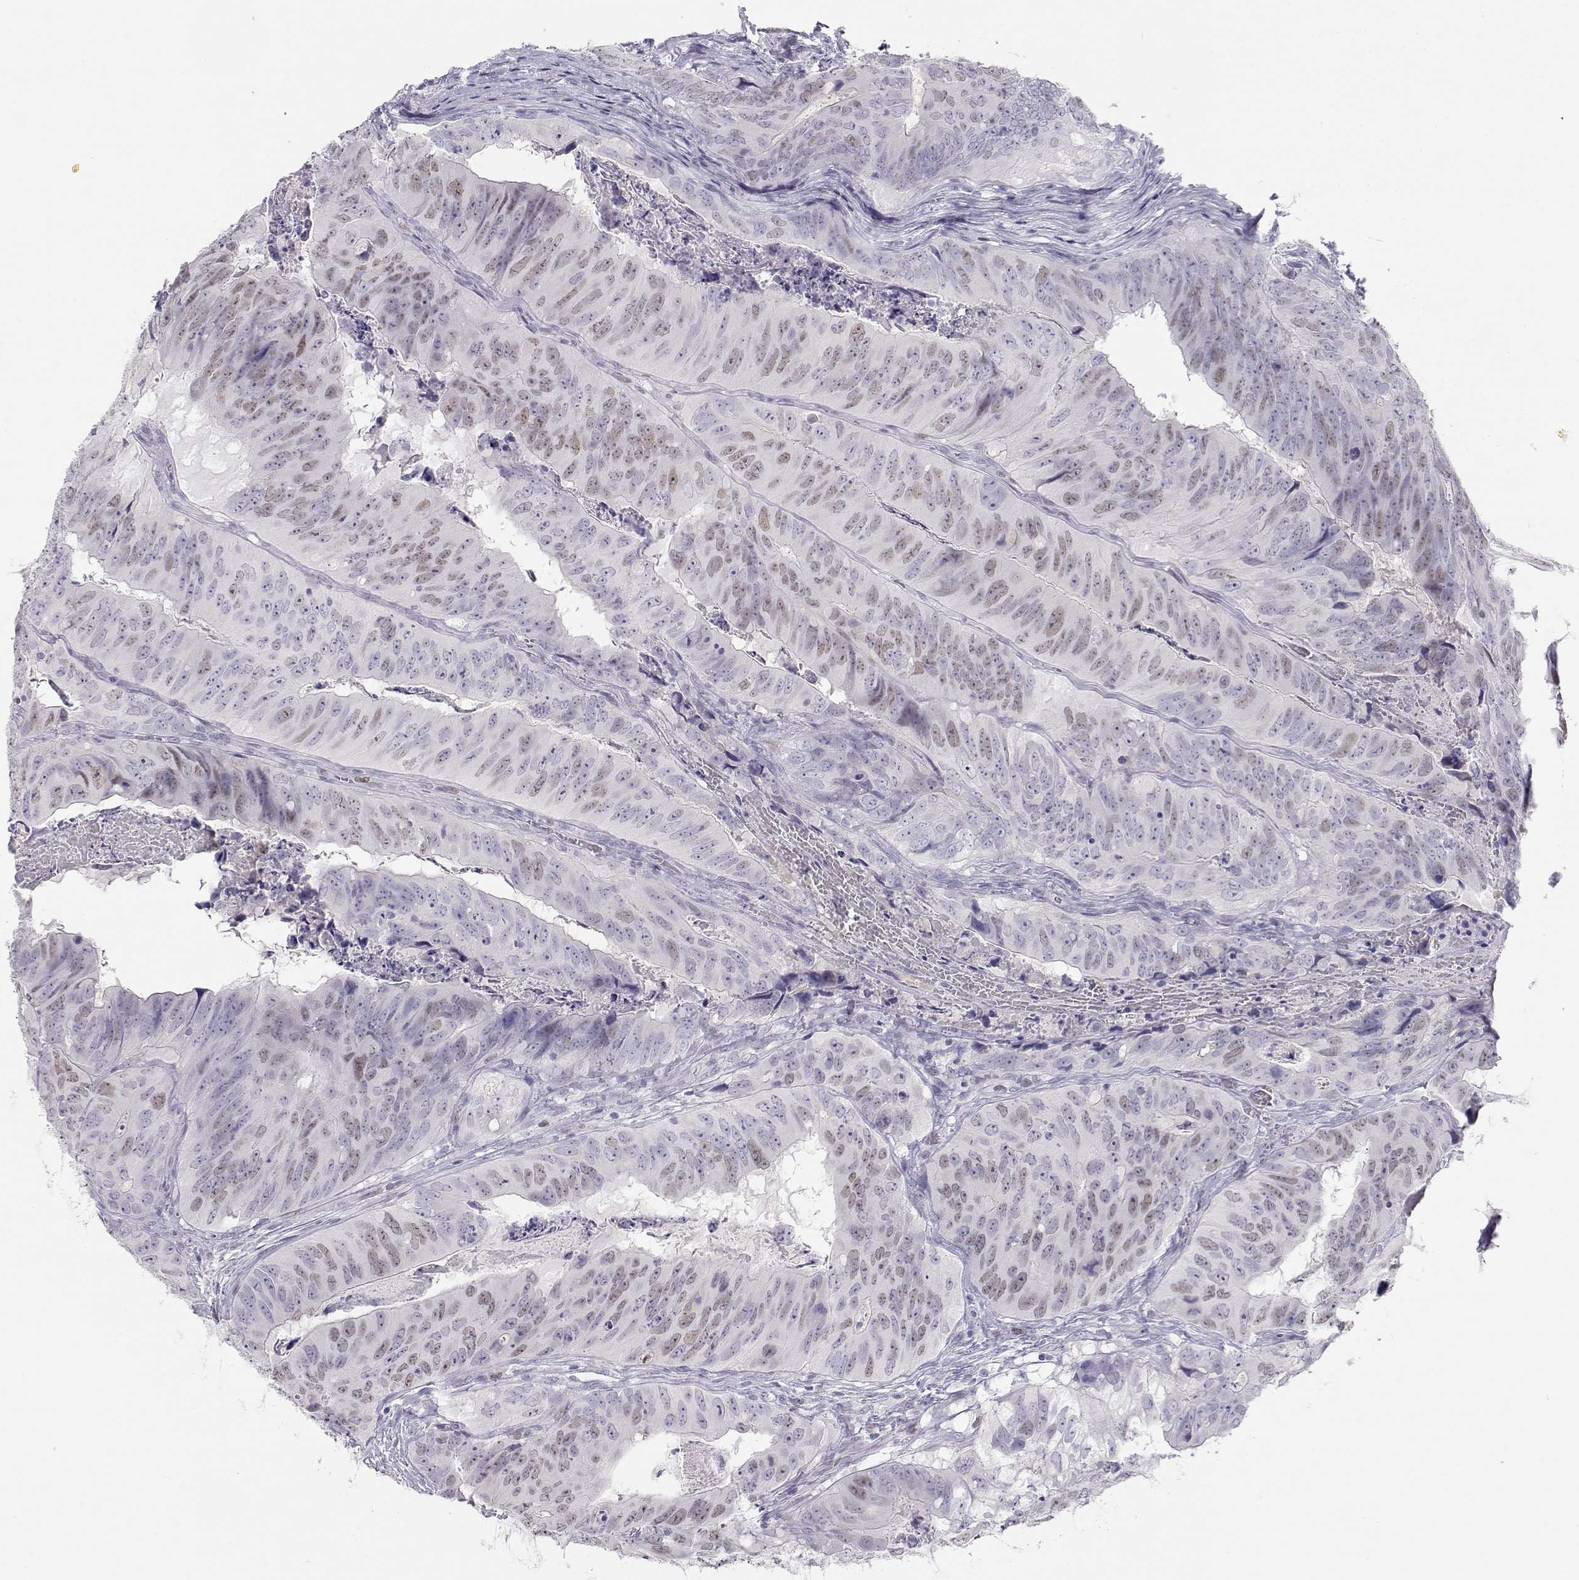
{"staining": {"intensity": "weak", "quantity": "<25%", "location": "nuclear"}, "tissue": "colorectal cancer", "cell_type": "Tumor cells", "image_type": "cancer", "snomed": [{"axis": "morphology", "description": "Adenocarcinoma, NOS"}, {"axis": "topography", "description": "Colon"}], "caption": "Immunohistochemistry (IHC) micrograph of colorectal adenocarcinoma stained for a protein (brown), which exhibits no staining in tumor cells.", "gene": "OPN5", "patient": {"sex": "male", "age": 79}}